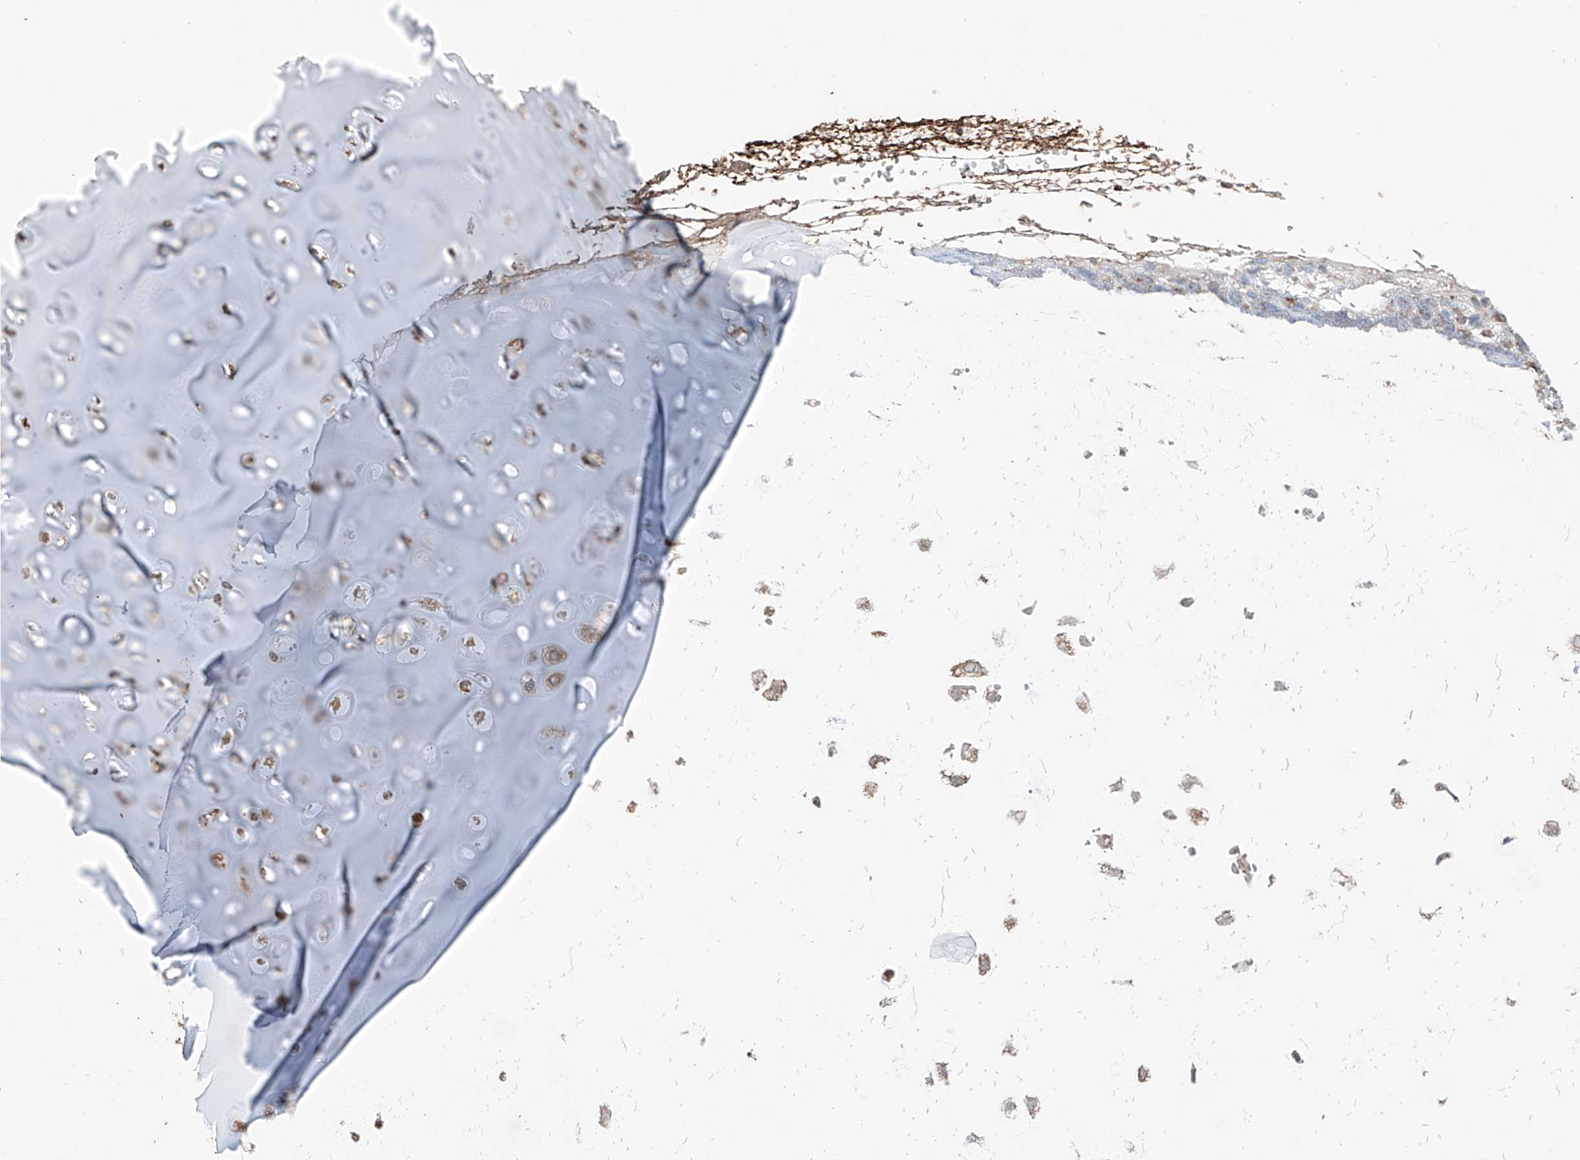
{"staining": {"intensity": "moderate", "quantity": "25%-75%", "location": "cytoplasmic/membranous"}, "tissue": "soft tissue", "cell_type": "Chondrocytes", "image_type": "normal", "snomed": [{"axis": "morphology", "description": "Normal tissue, NOS"}, {"axis": "morphology", "description": "Basal cell carcinoma"}, {"axis": "topography", "description": "Cartilage tissue"}, {"axis": "topography", "description": "Nasopharynx"}, {"axis": "topography", "description": "Oral tissue"}], "caption": "Immunohistochemistry (IHC) (DAB (3,3'-diaminobenzidine)) staining of unremarkable soft tissue exhibits moderate cytoplasmic/membranous protein positivity in about 25%-75% of chondrocytes.", "gene": "ZNF445", "patient": {"sex": "female", "age": 77}}